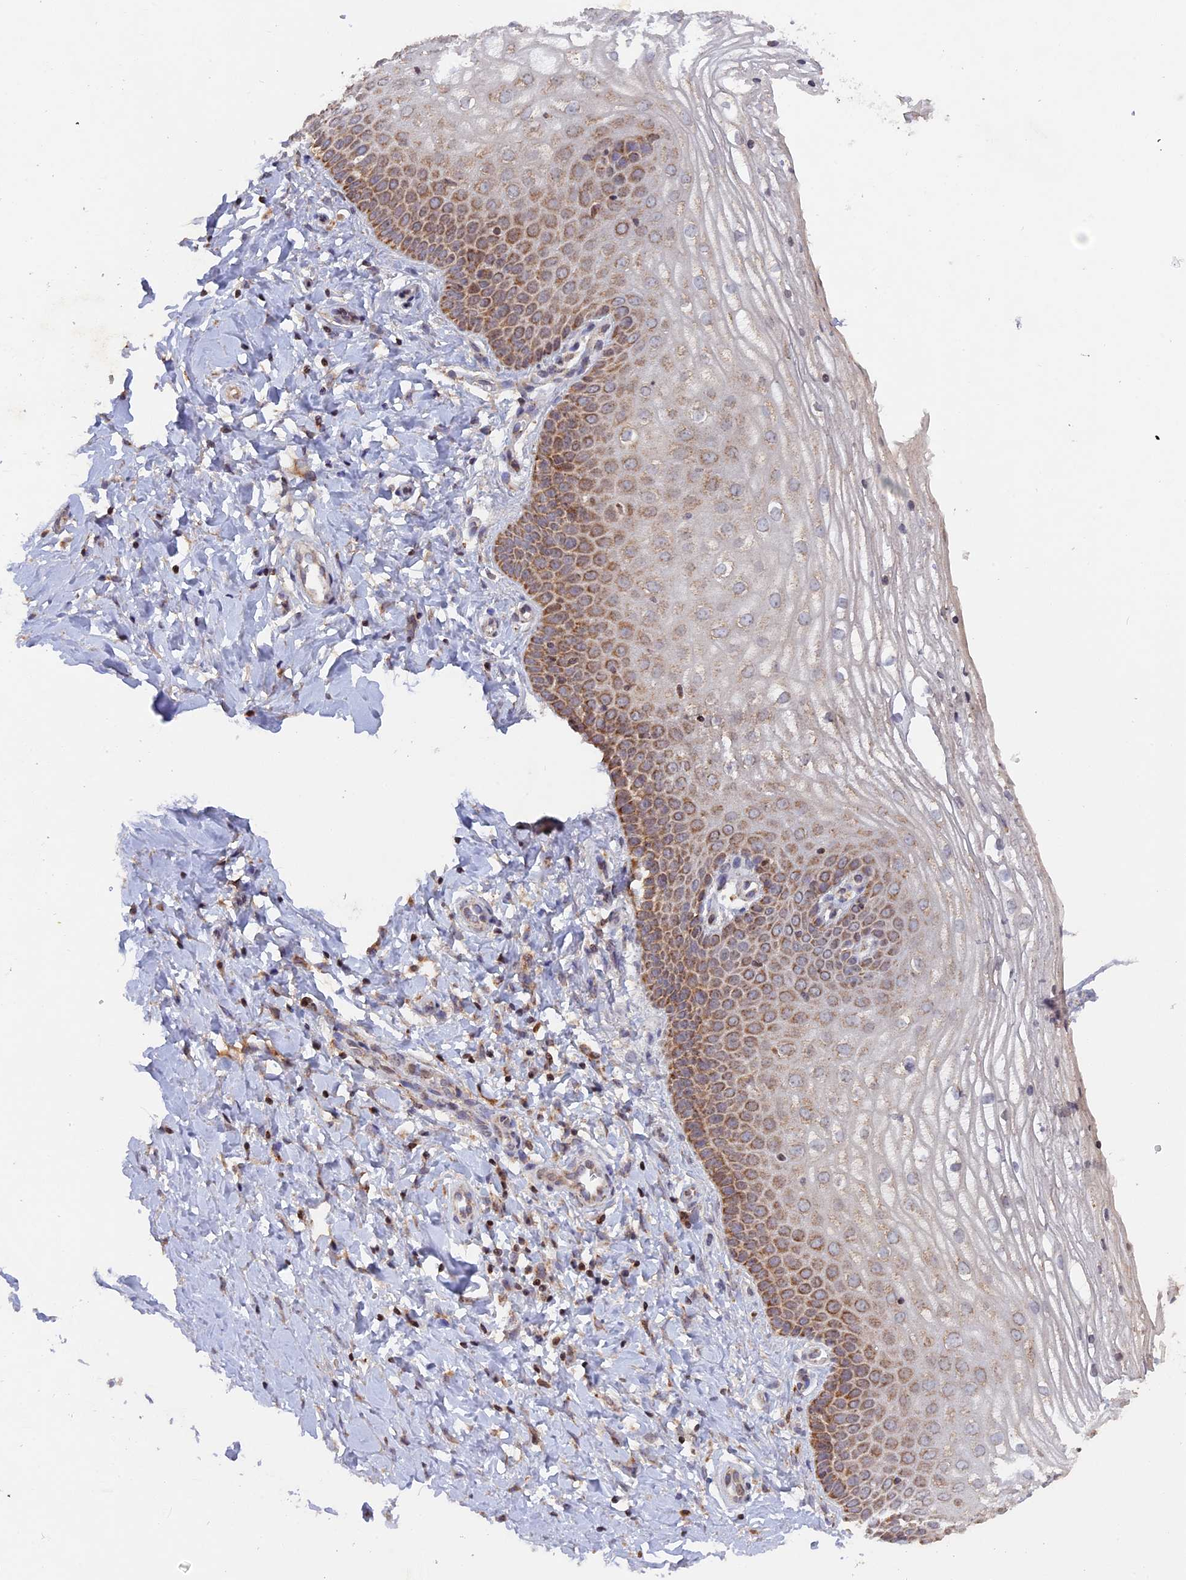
{"staining": {"intensity": "moderate", "quantity": "25%-75%", "location": "cytoplasmic/membranous"}, "tissue": "vagina", "cell_type": "Squamous epithelial cells", "image_type": "normal", "snomed": [{"axis": "morphology", "description": "Normal tissue, NOS"}, {"axis": "topography", "description": "Vagina"}], "caption": "Immunohistochemistry staining of normal vagina, which exhibits medium levels of moderate cytoplasmic/membranous expression in approximately 25%-75% of squamous epithelial cells indicating moderate cytoplasmic/membranous protein positivity. The staining was performed using DAB (3,3'-diaminobenzidine) (brown) for protein detection and nuclei were counterstained in hematoxylin (blue).", "gene": "MPV17L", "patient": {"sex": "female", "age": 68}}